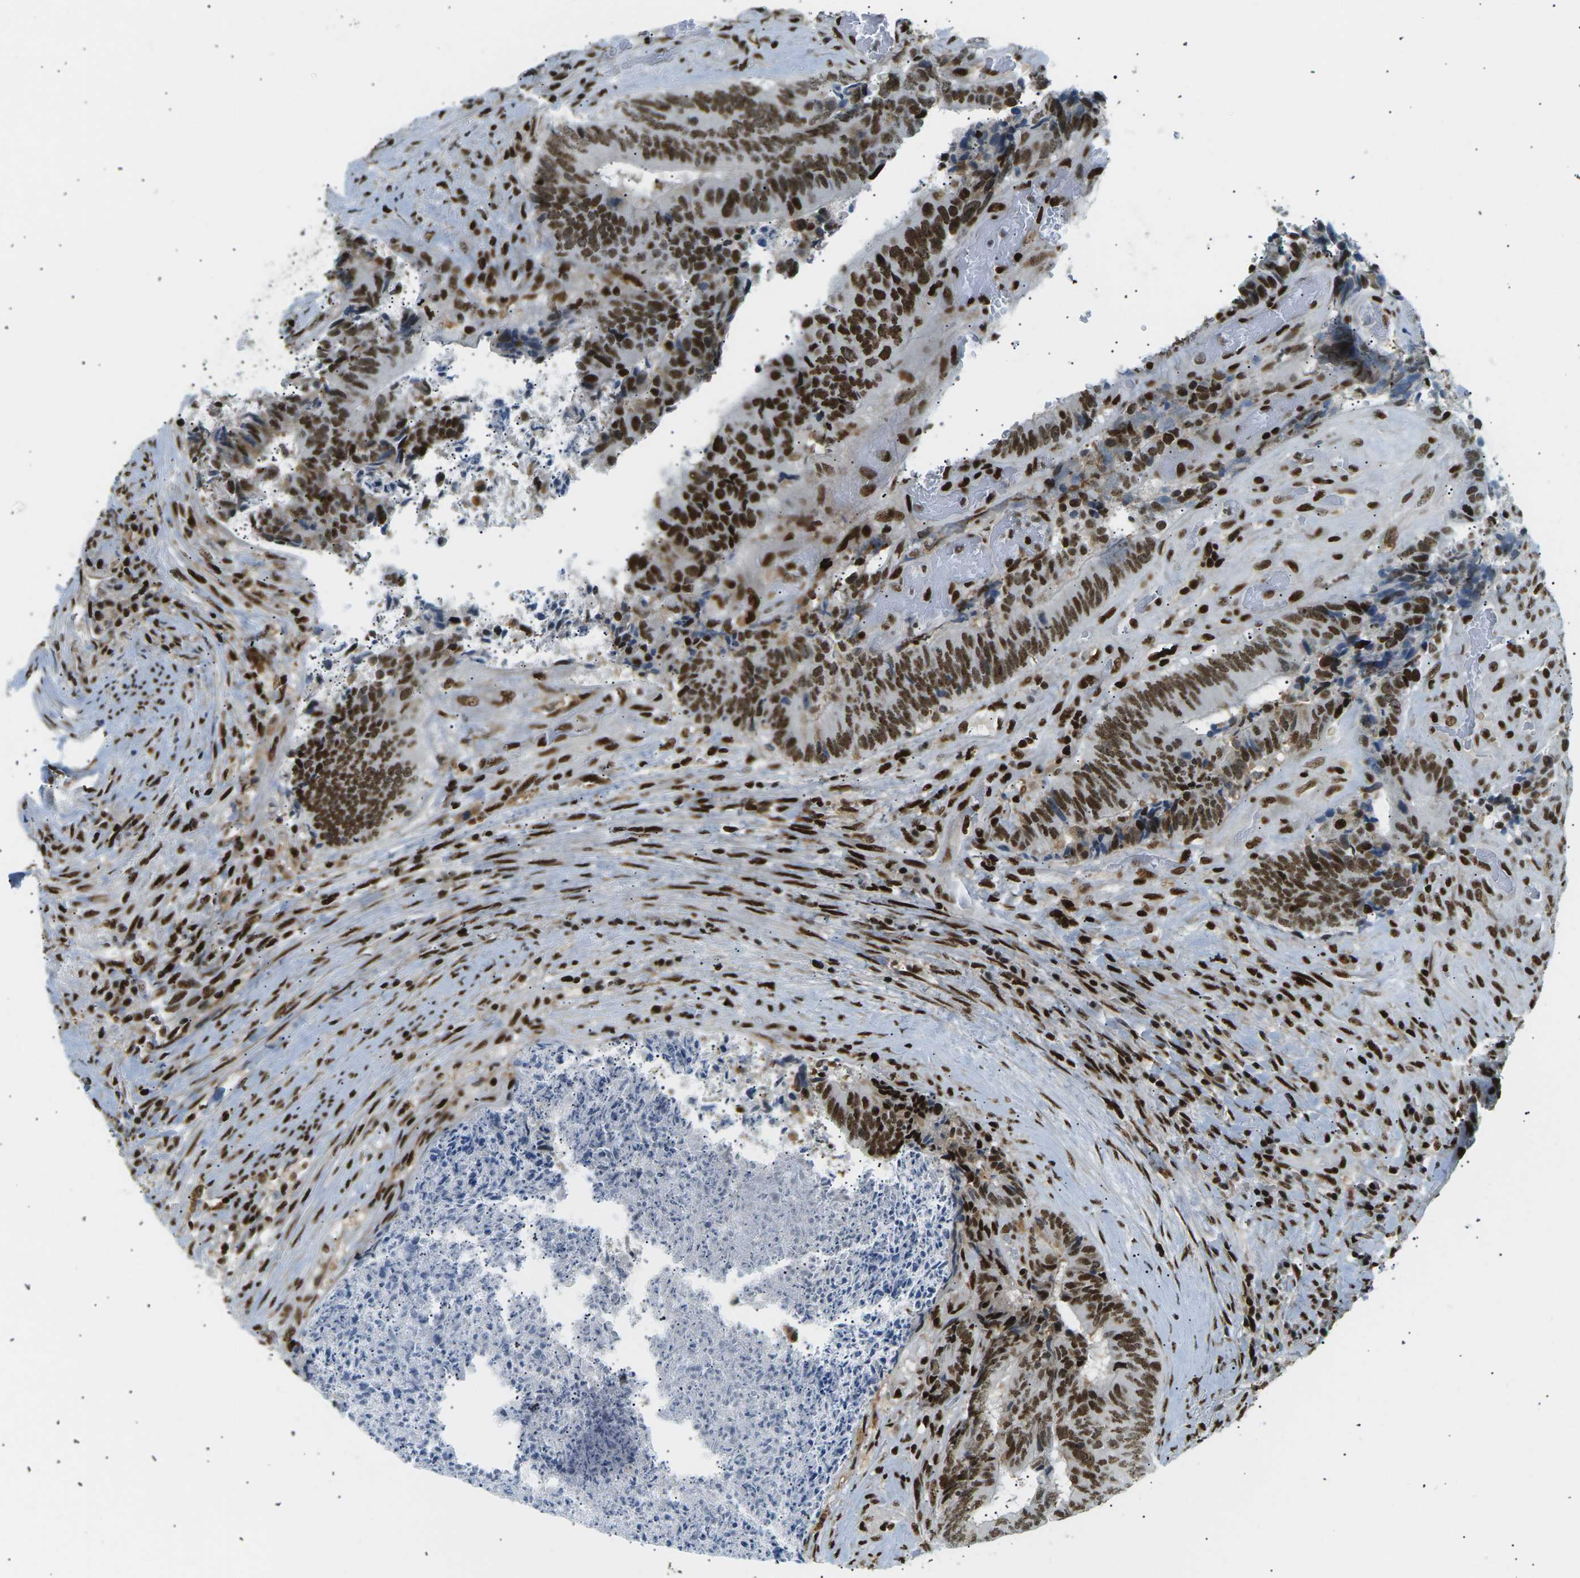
{"staining": {"intensity": "strong", "quantity": ">75%", "location": "nuclear"}, "tissue": "colorectal cancer", "cell_type": "Tumor cells", "image_type": "cancer", "snomed": [{"axis": "morphology", "description": "Adenocarcinoma, NOS"}, {"axis": "topography", "description": "Rectum"}], "caption": "A brown stain labels strong nuclear positivity of a protein in human colorectal adenocarcinoma tumor cells.", "gene": "RPA2", "patient": {"sex": "male", "age": 72}}